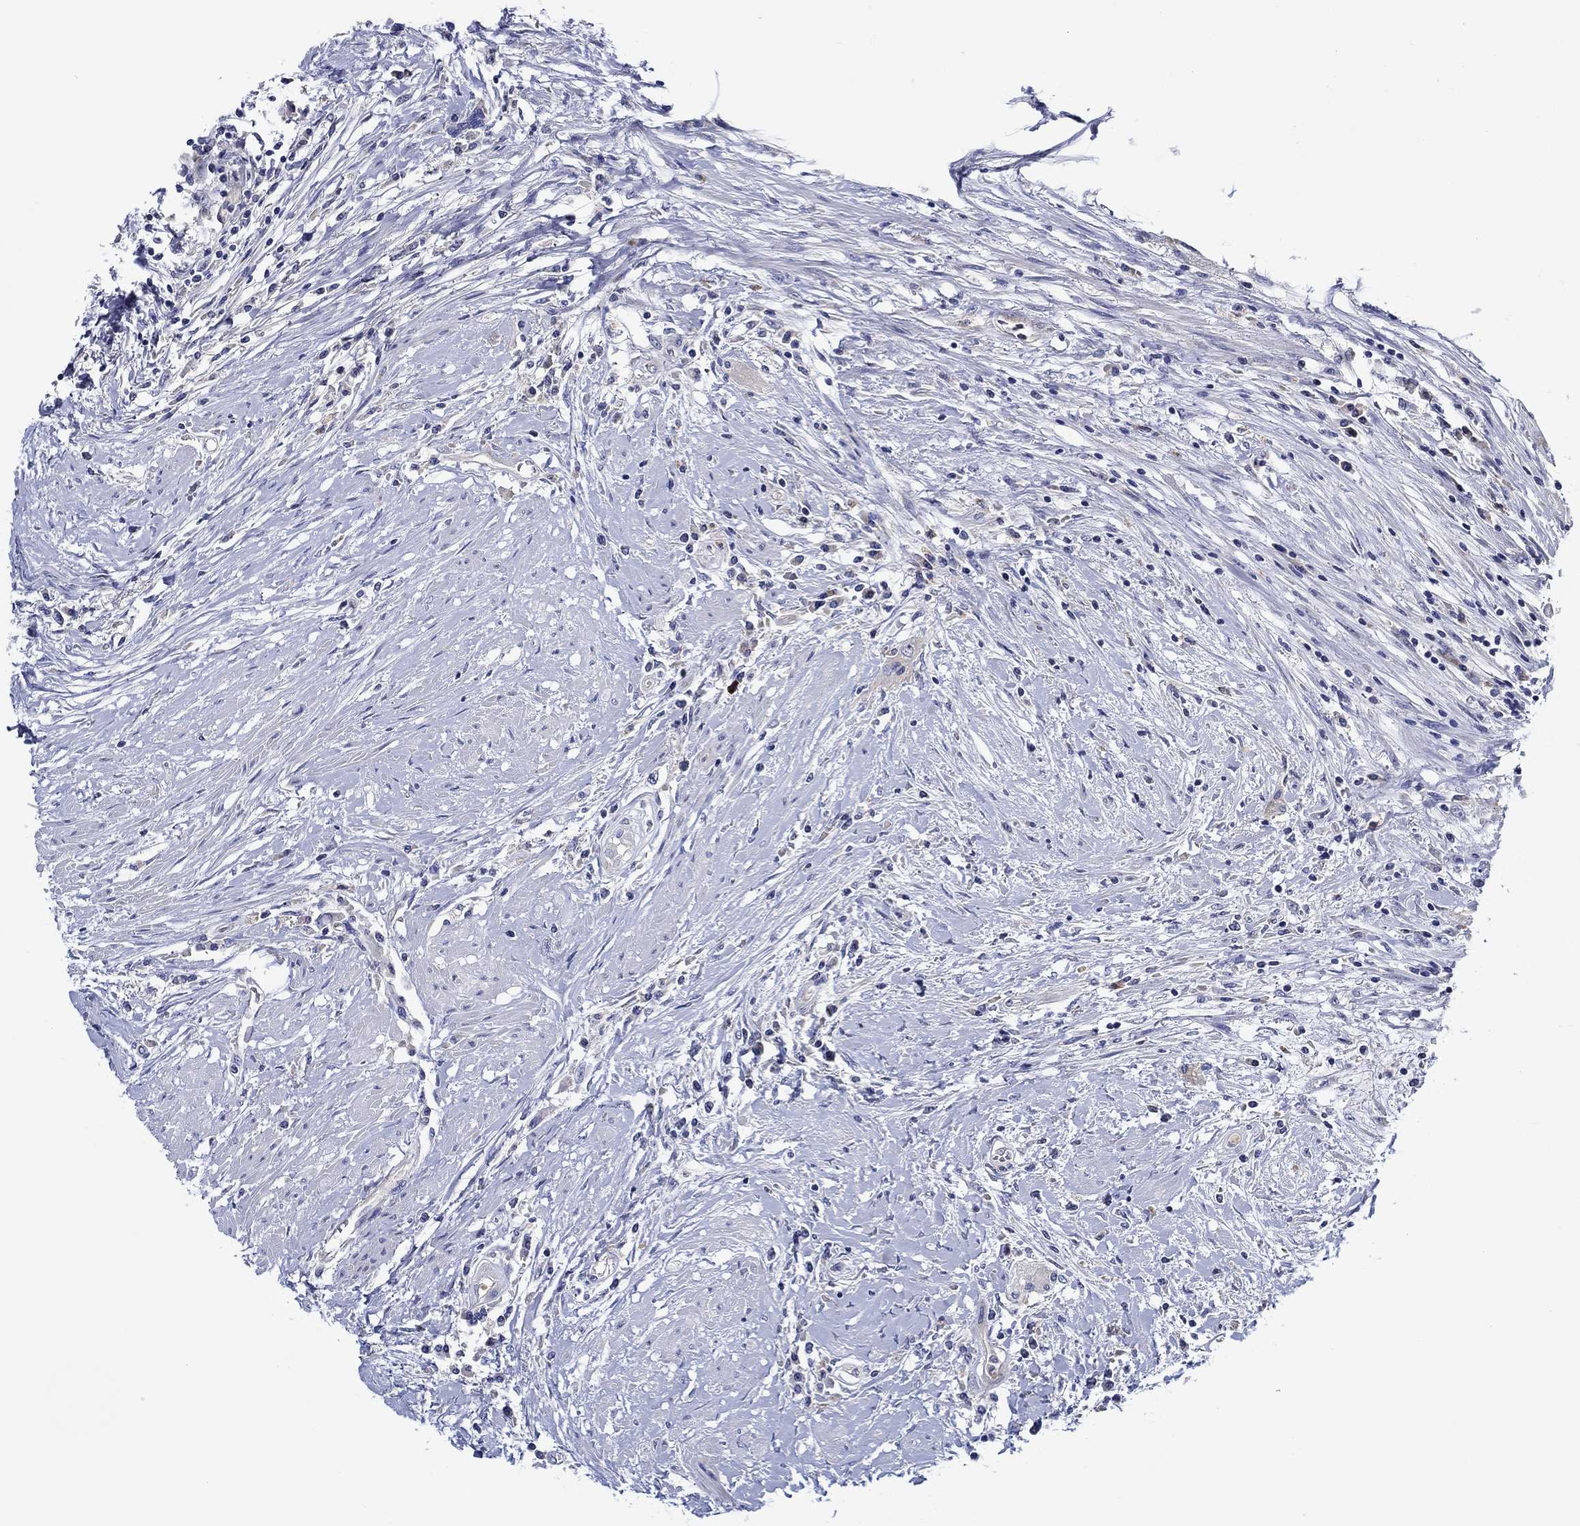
{"staining": {"intensity": "negative", "quantity": "none", "location": "none"}, "tissue": "colorectal cancer", "cell_type": "Tumor cells", "image_type": "cancer", "snomed": [{"axis": "morphology", "description": "Adenocarcinoma, NOS"}, {"axis": "topography", "description": "Rectum"}], "caption": "DAB (3,3'-diaminobenzidine) immunohistochemical staining of human colorectal adenocarcinoma displays no significant expression in tumor cells. (DAB (3,3'-diaminobenzidine) immunohistochemistry (IHC), high magnification).", "gene": "CFAP61", "patient": {"sex": "male", "age": 59}}